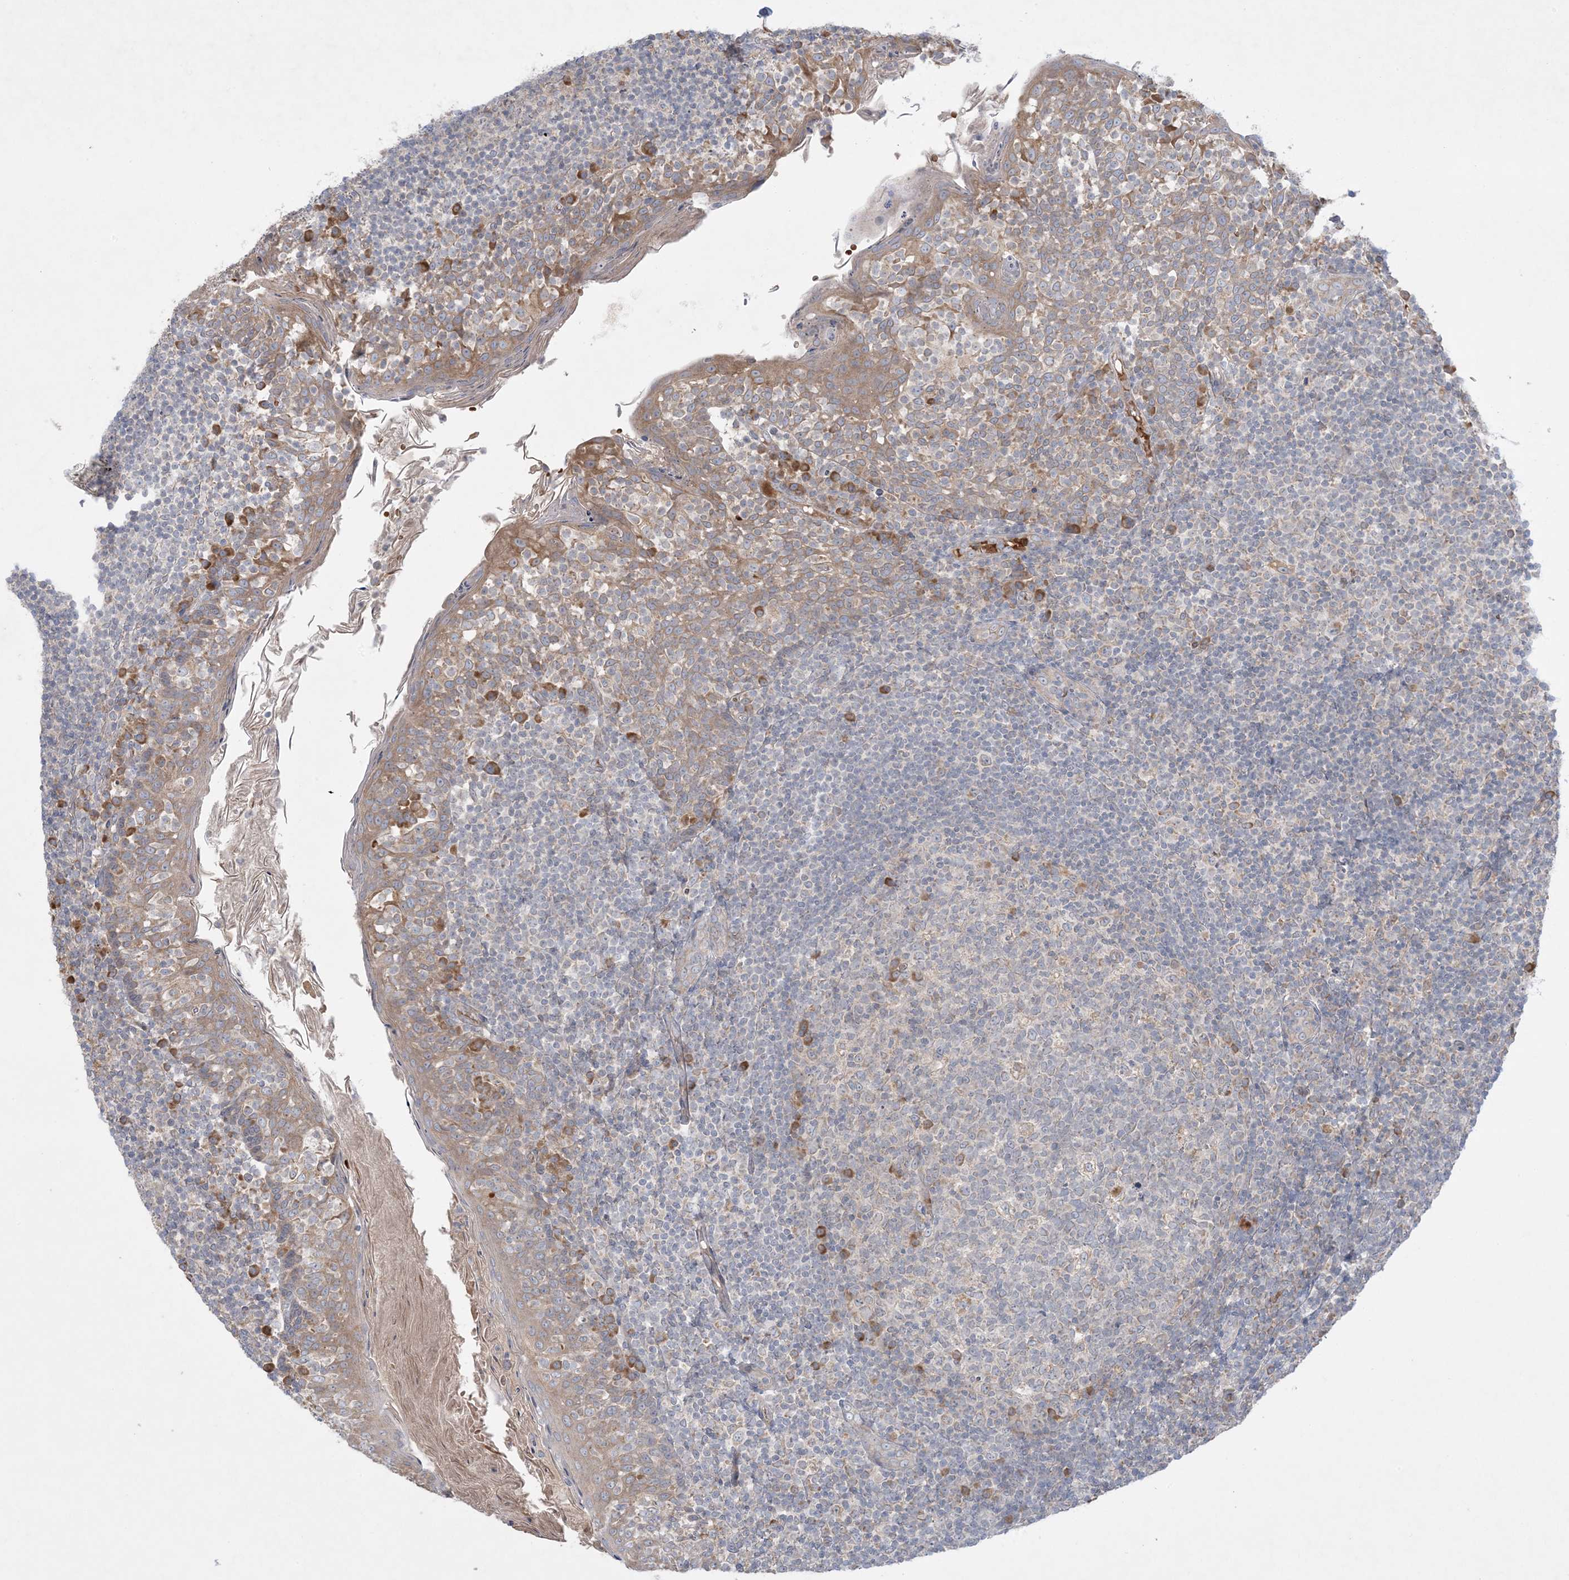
{"staining": {"intensity": "moderate", "quantity": "<25%", "location": "cytoplasmic/membranous"}, "tissue": "tonsil", "cell_type": "Germinal center cells", "image_type": "normal", "snomed": [{"axis": "morphology", "description": "Normal tissue, NOS"}, {"axis": "topography", "description": "Tonsil"}], "caption": "Protein analysis of normal tonsil exhibits moderate cytoplasmic/membranous staining in approximately <25% of germinal center cells. Immunohistochemistry (ihc) stains the protein in brown and the nuclei are stained blue.", "gene": "MMGT1", "patient": {"sex": "female", "age": 19}}